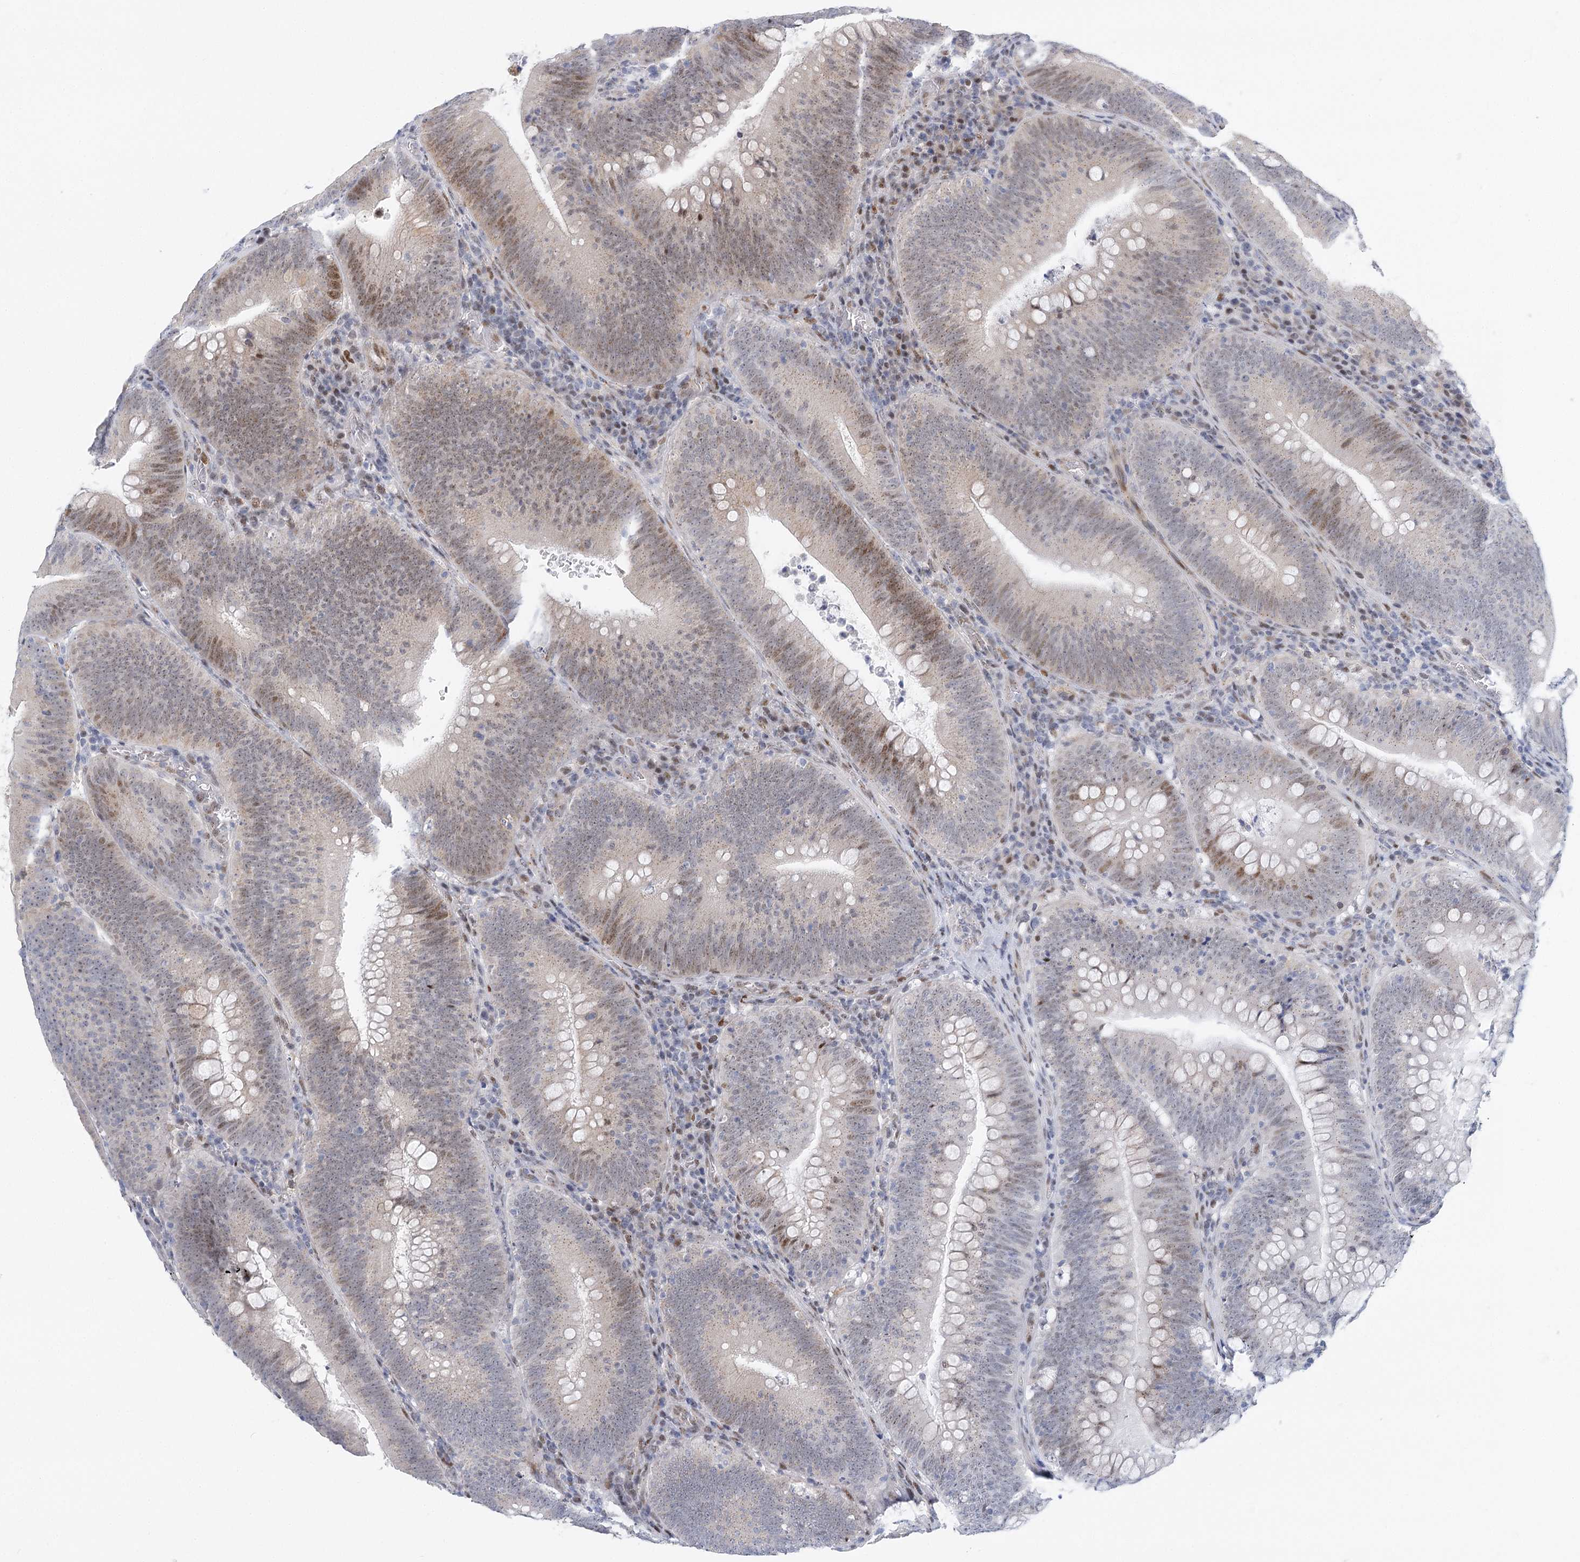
{"staining": {"intensity": "moderate", "quantity": "25%-75%", "location": "nuclear"}, "tissue": "colorectal cancer", "cell_type": "Tumor cells", "image_type": "cancer", "snomed": [{"axis": "morphology", "description": "Normal tissue, NOS"}, {"axis": "topography", "description": "Colon"}], "caption": "Protein expression analysis of colorectal cancer demonstrates moderate nuclear expression in approximately 25%-75% of tumor cells.", "gene": "CAMTA1", "patient": {"sex": "female", "age": 82}}